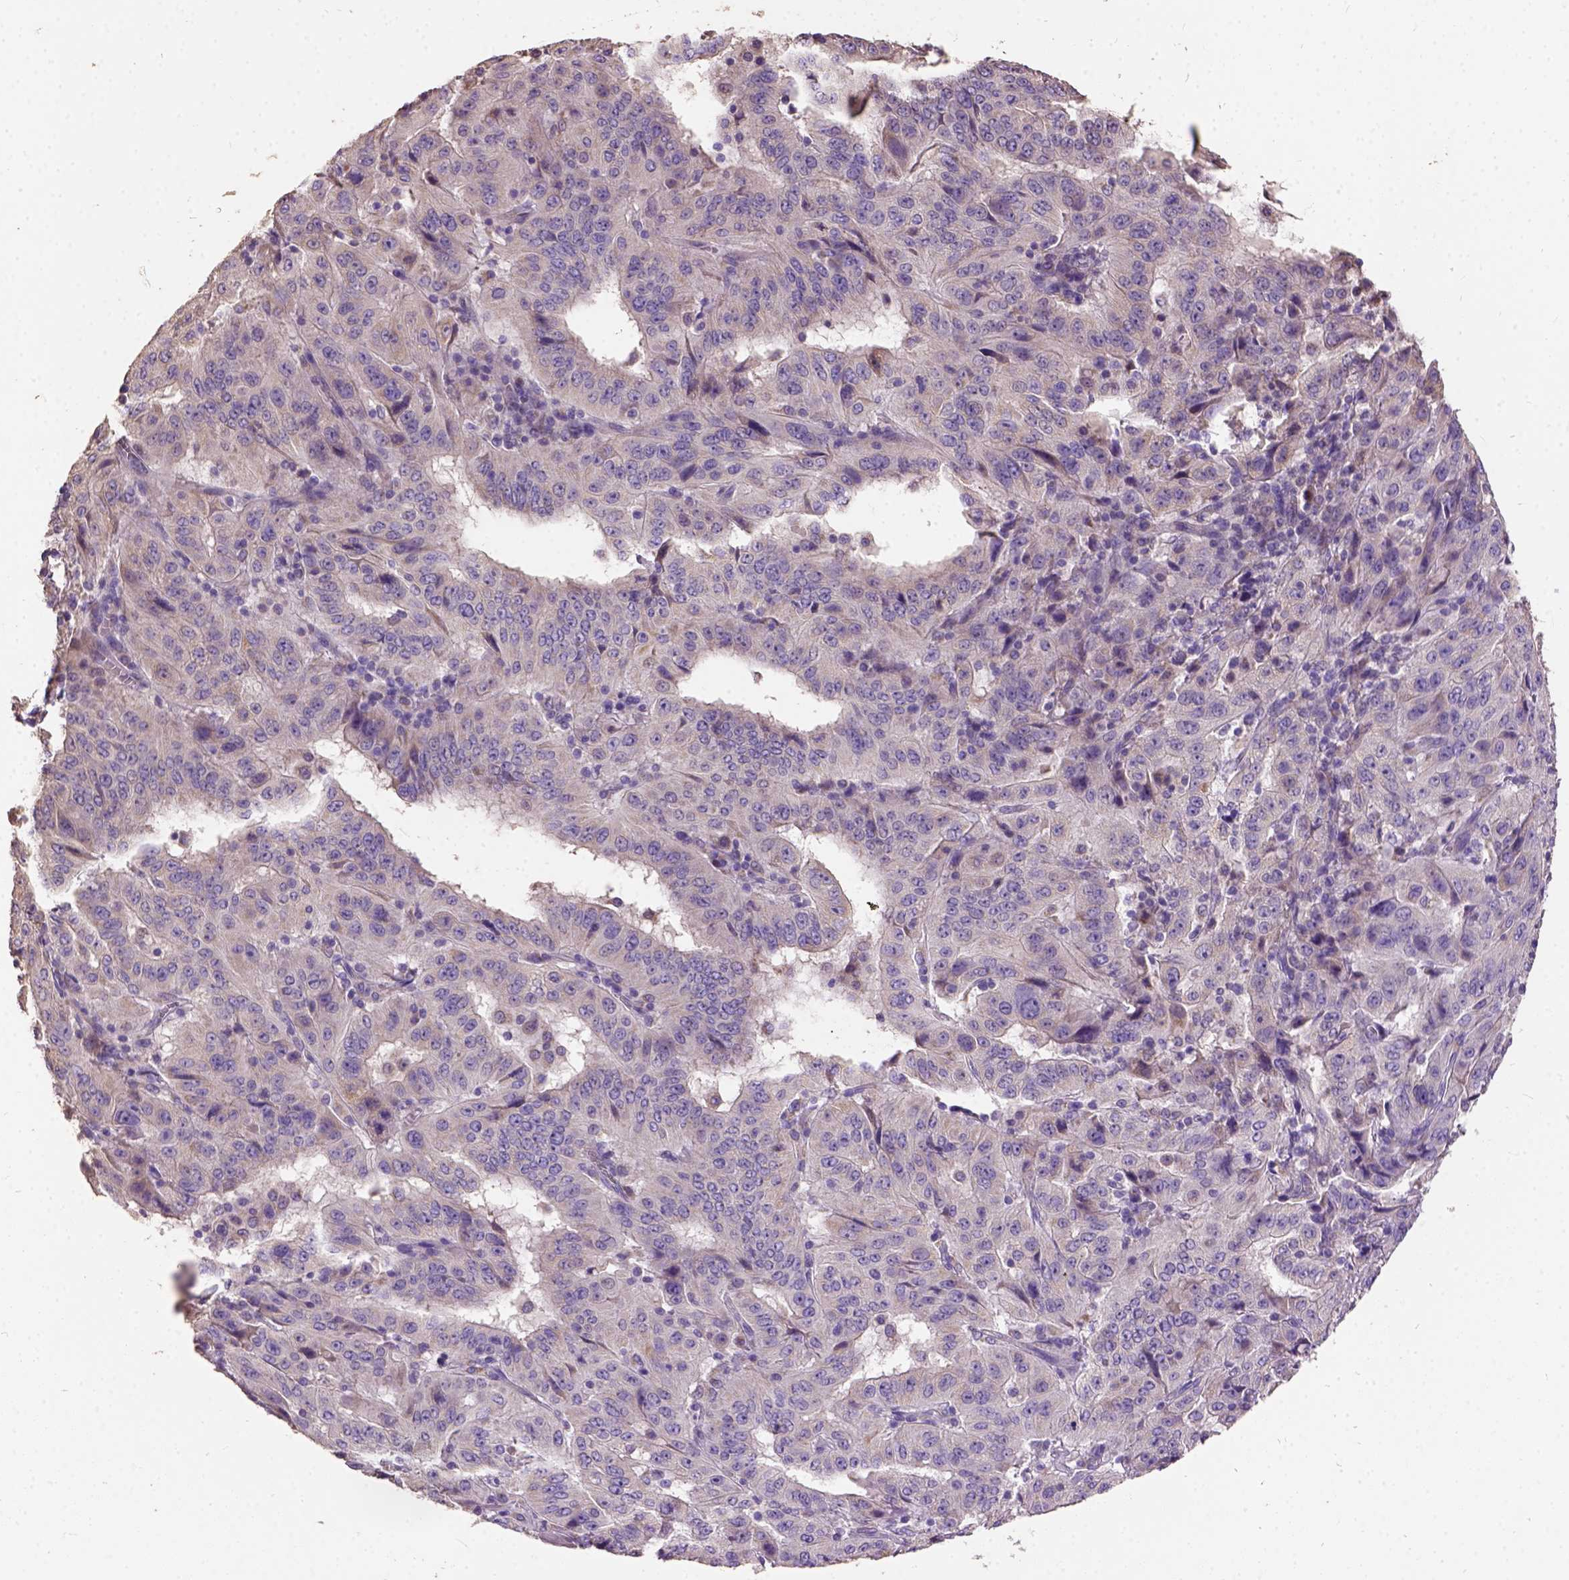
{"staining": {"intensity": "weak", "quantity": "25%-75%", "location": "cytoplasmic/membranous"}, "tissue": "pancreatic cancer", "cell_type": "Tumor cells", "image_type": "cancer", "snomed": [{"axis": "morphology", "description": "Adenocarcinoma, NOS"}, {"axis": "topography", "description": "Pancreas"}], "caption": "The histopathology image reveals immunohistochemical staining of pancreatic adenocarcinoma. There is weak cytoplasmic/membranous expression is seen in about 25%-75% of tumor cells.", "gene": "DQX1", "patient": {"sex": "male", "age": 63}}